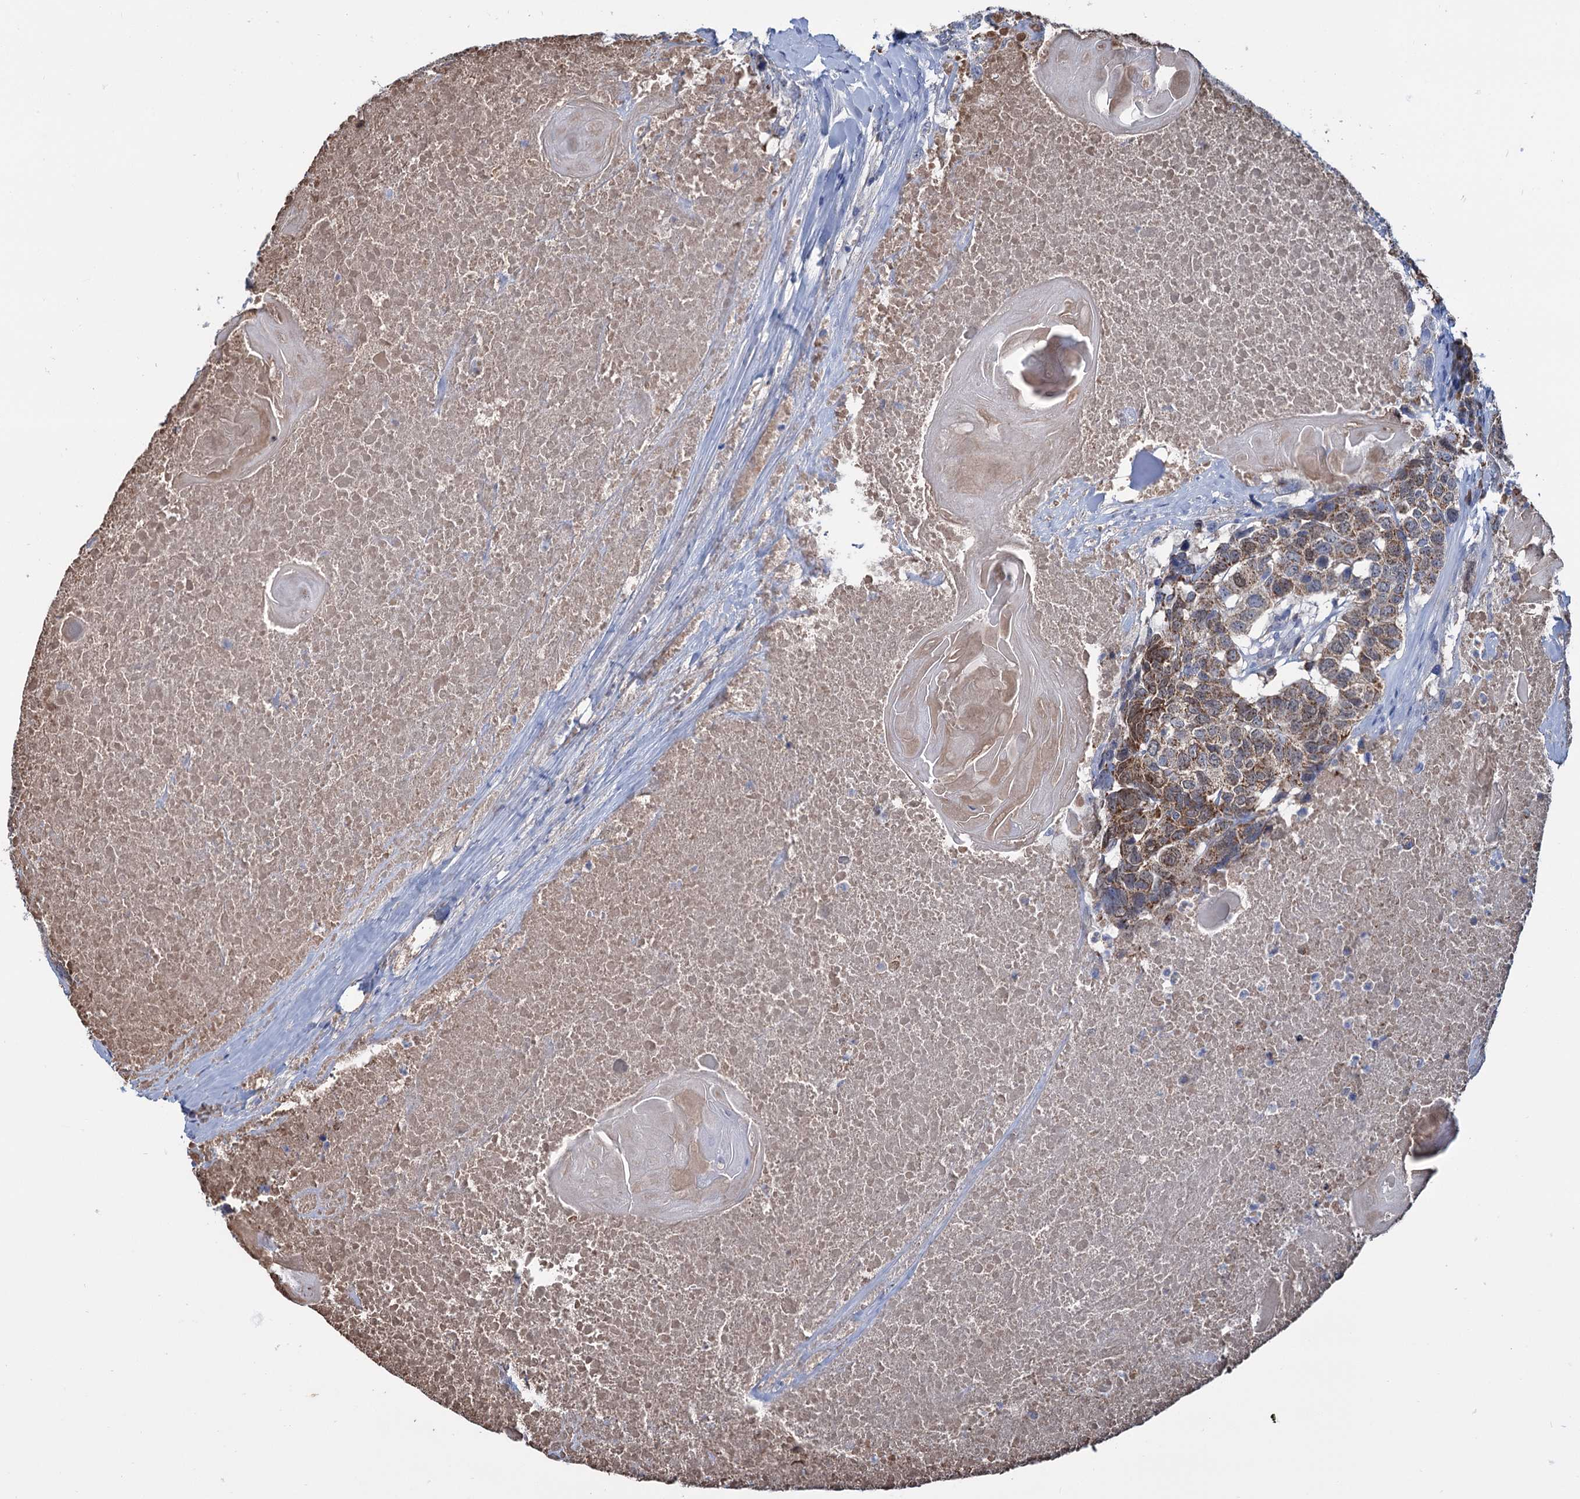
{"staining": {"intensity": "moderate", "quantity": ">75%", "location": "cytoplasmic/membranous"}, "tissue": "head and neck cancer", "cell_type": "Tumor cells", "image_type": "cancer", "snomed": [{"axis": "morphology", "description": "Squamous cell carcinoma, NOS"}, {"axis": "topography", "description": "Head-Neck"}], "caption": "Immunohistochemical staining of human head and neck cancer demonstrates medium levels of moderate cytoplasmic/membranous positivity in about >75% of tumor cells.", "gene": "LPIN1", "patient": {"sex": "male", "age": 66}}